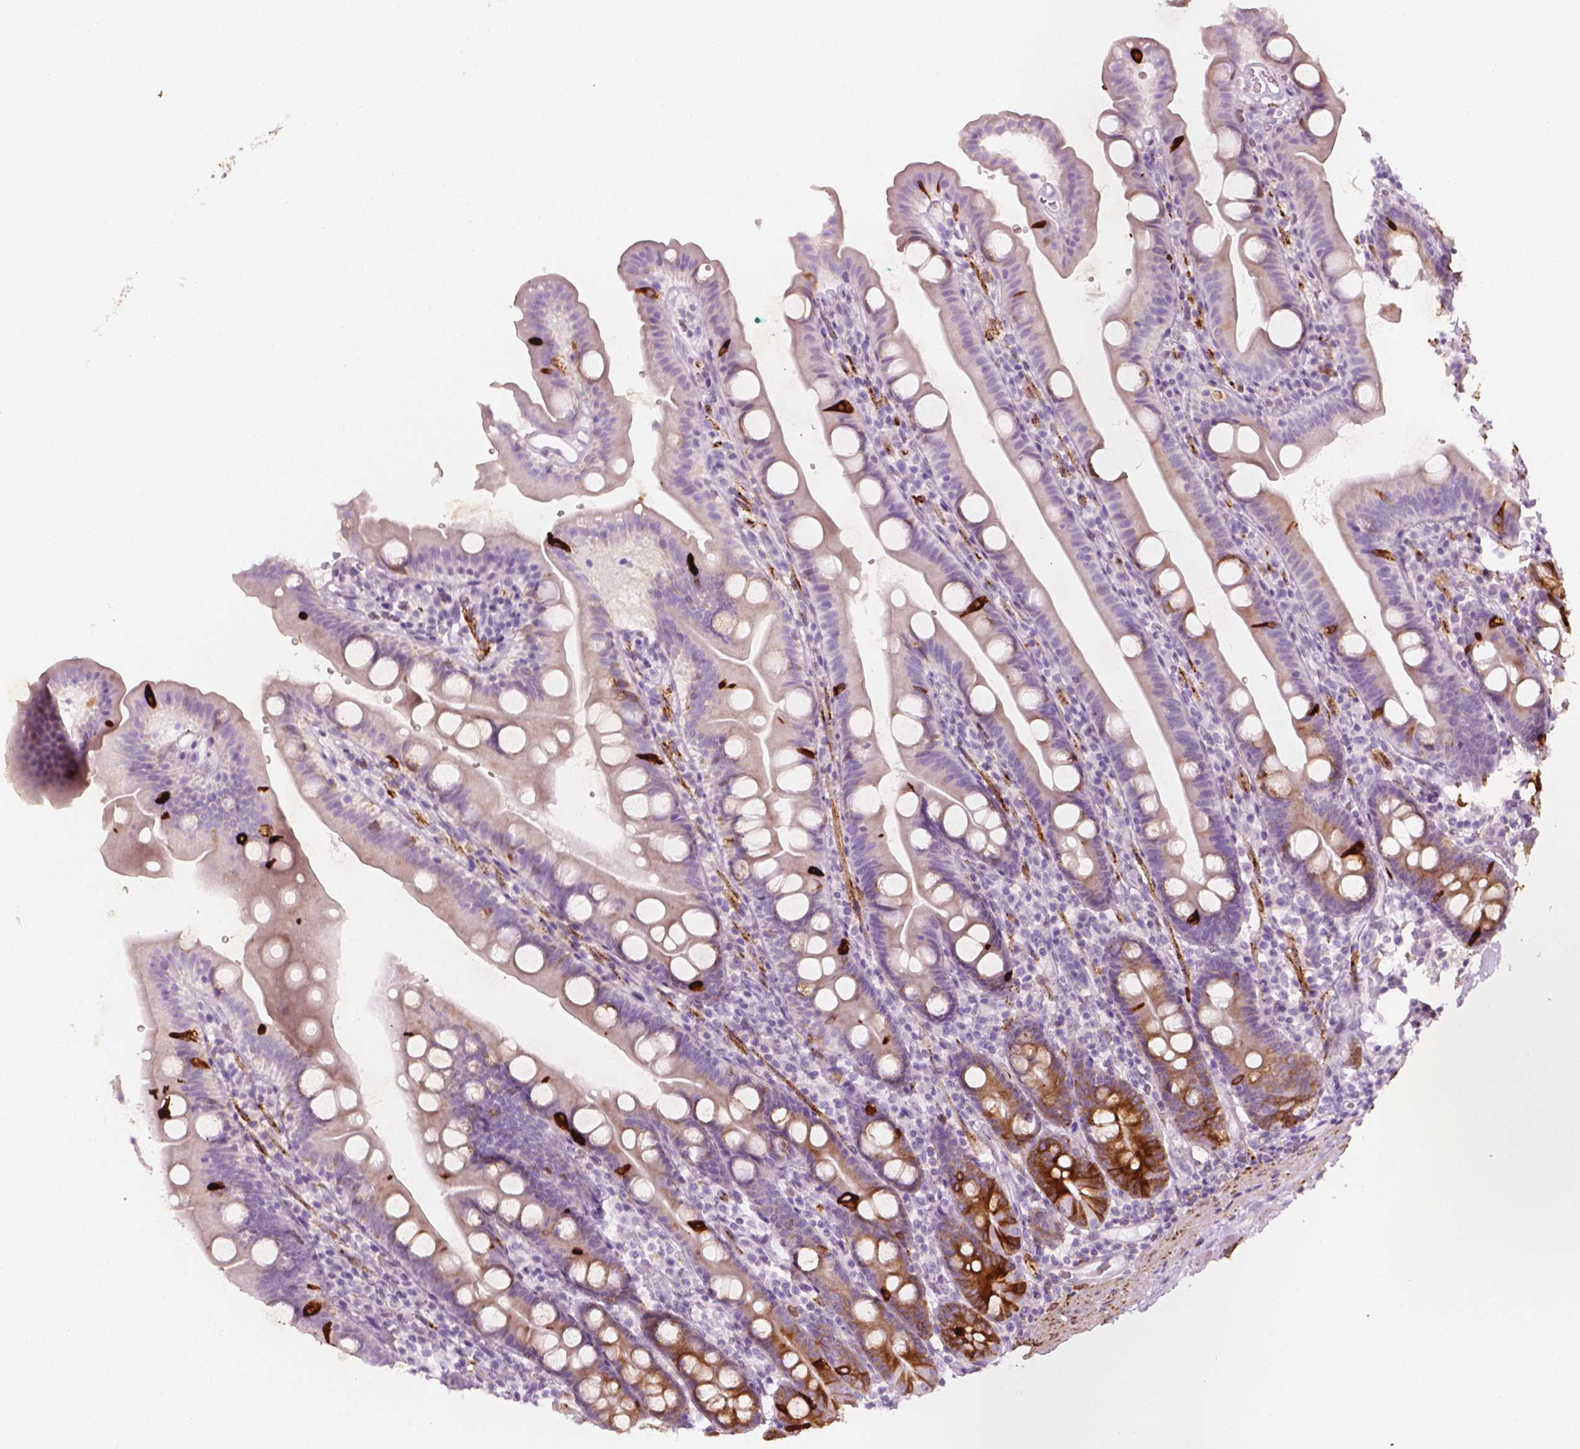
{"staining": {"intensity": "strong", "quantity": "<25%", "location": "cytoplasmic/membranous"}, "tissue": "duodenum", "cell_type": "Glandular cells", "image_type": "normal", "snomed": [{"axis": "morphology", "description": "Normal tissue, NOS"}, {"axis": "topography", "description": "Duodenum"}], "caption": "IHC of normal human duodenum demonstrates medium levels of strong cytoplasmic/membranous positivity in approximately <25% of glandular cells.", "gene": "CES1", "patient": {"sex": "female", "age": 67}}